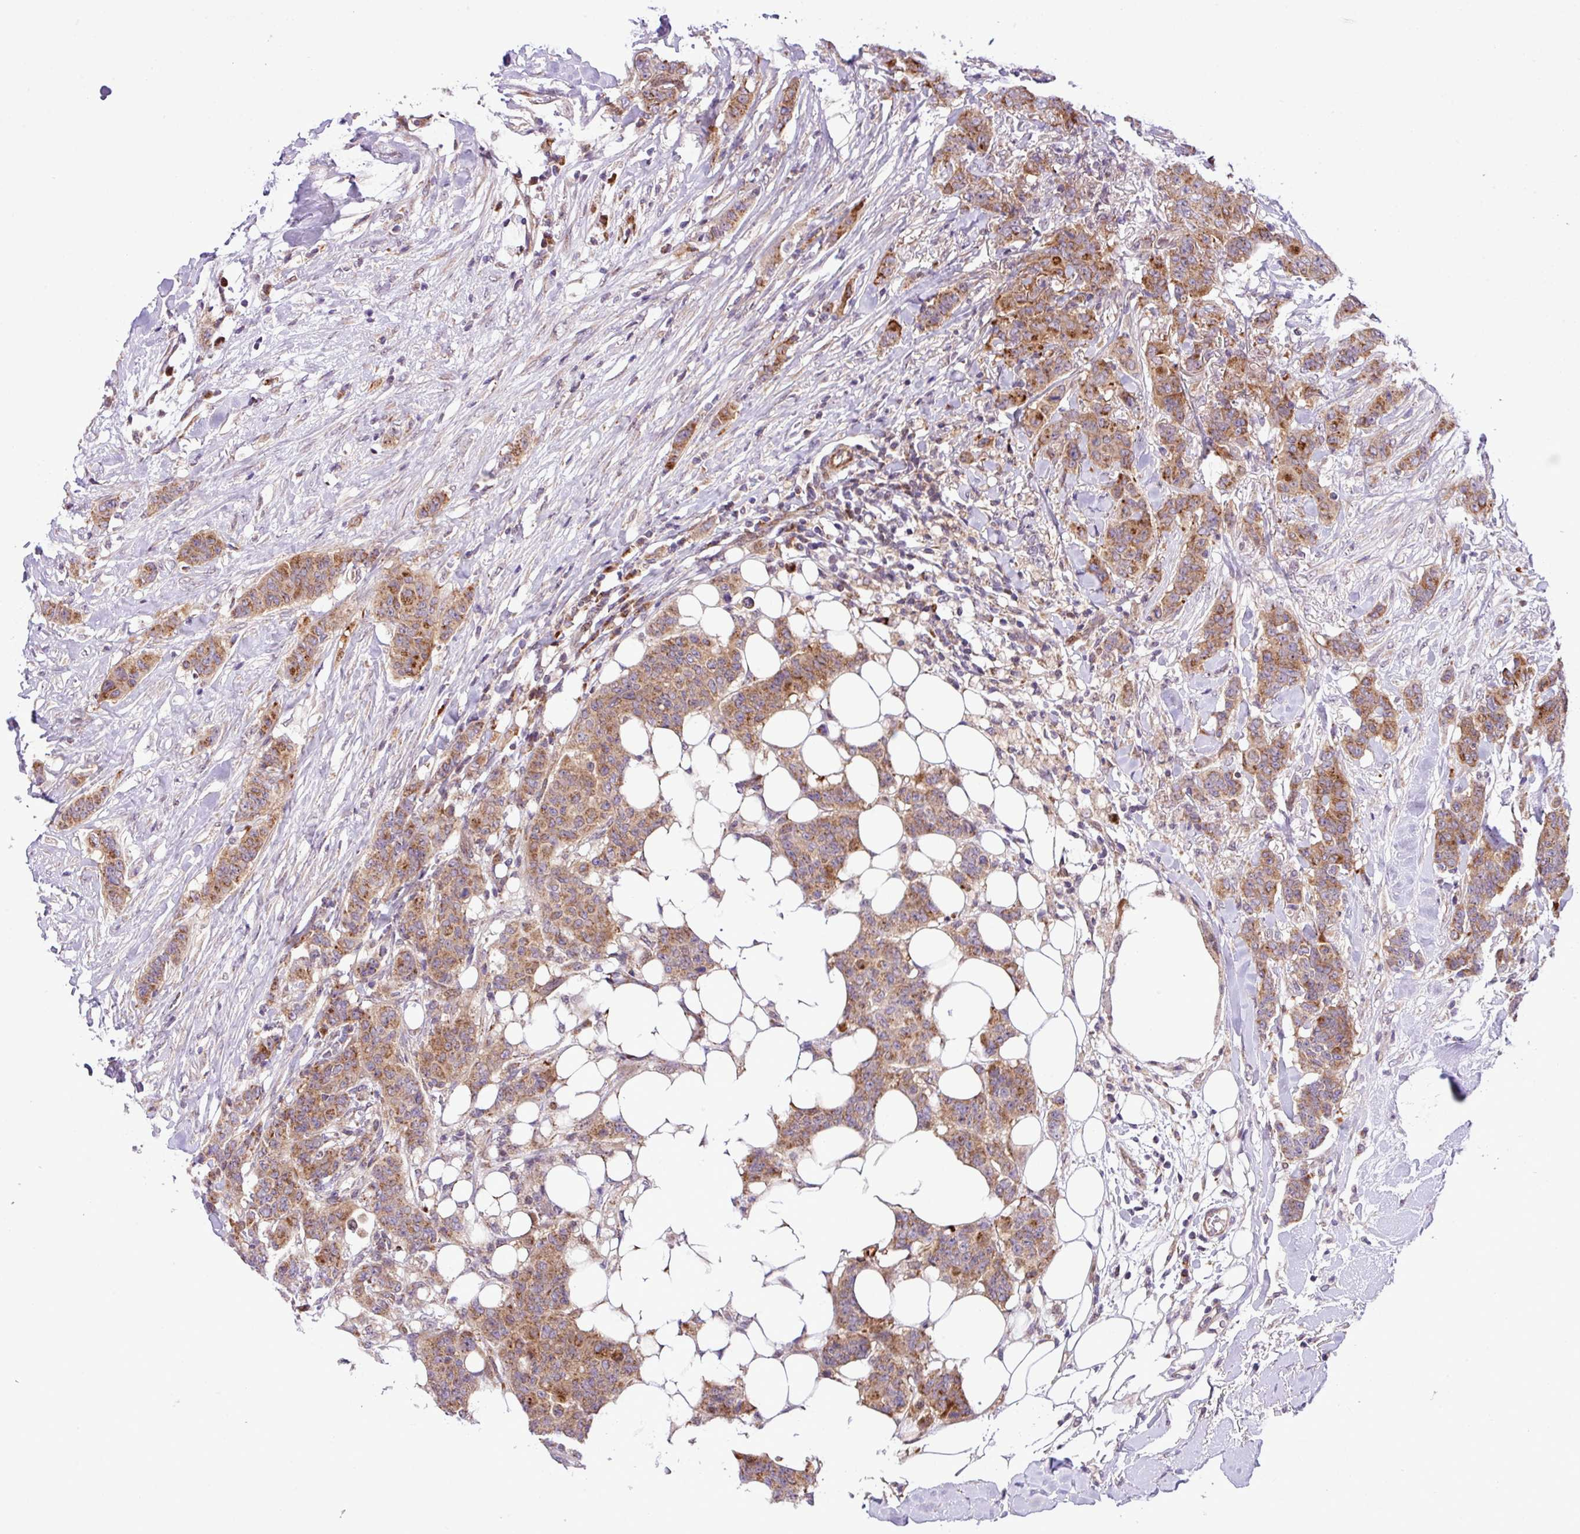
{"staining": {"intensity": "moderate", "quantity": ">75%", "location": "cytoplasmic/membranous"}, "tissue": "breast cancer", "cell_type": "Tumor cells", "image_type": "cancer", "snomed": [{"axis": "morphology", "description": "Duct carcinoma"}, {"axis": "topography", "description": "Breast"}], "caption": "IHC (DAB (3,3'-diaminobenzidine)) staining of breast cancer reveals moderate cytoplasmic/membranous protein staining in approximately >75% of tumor cells.", "gene": "B3GNT9", "patient": {"sex": "female", "age": 40}}